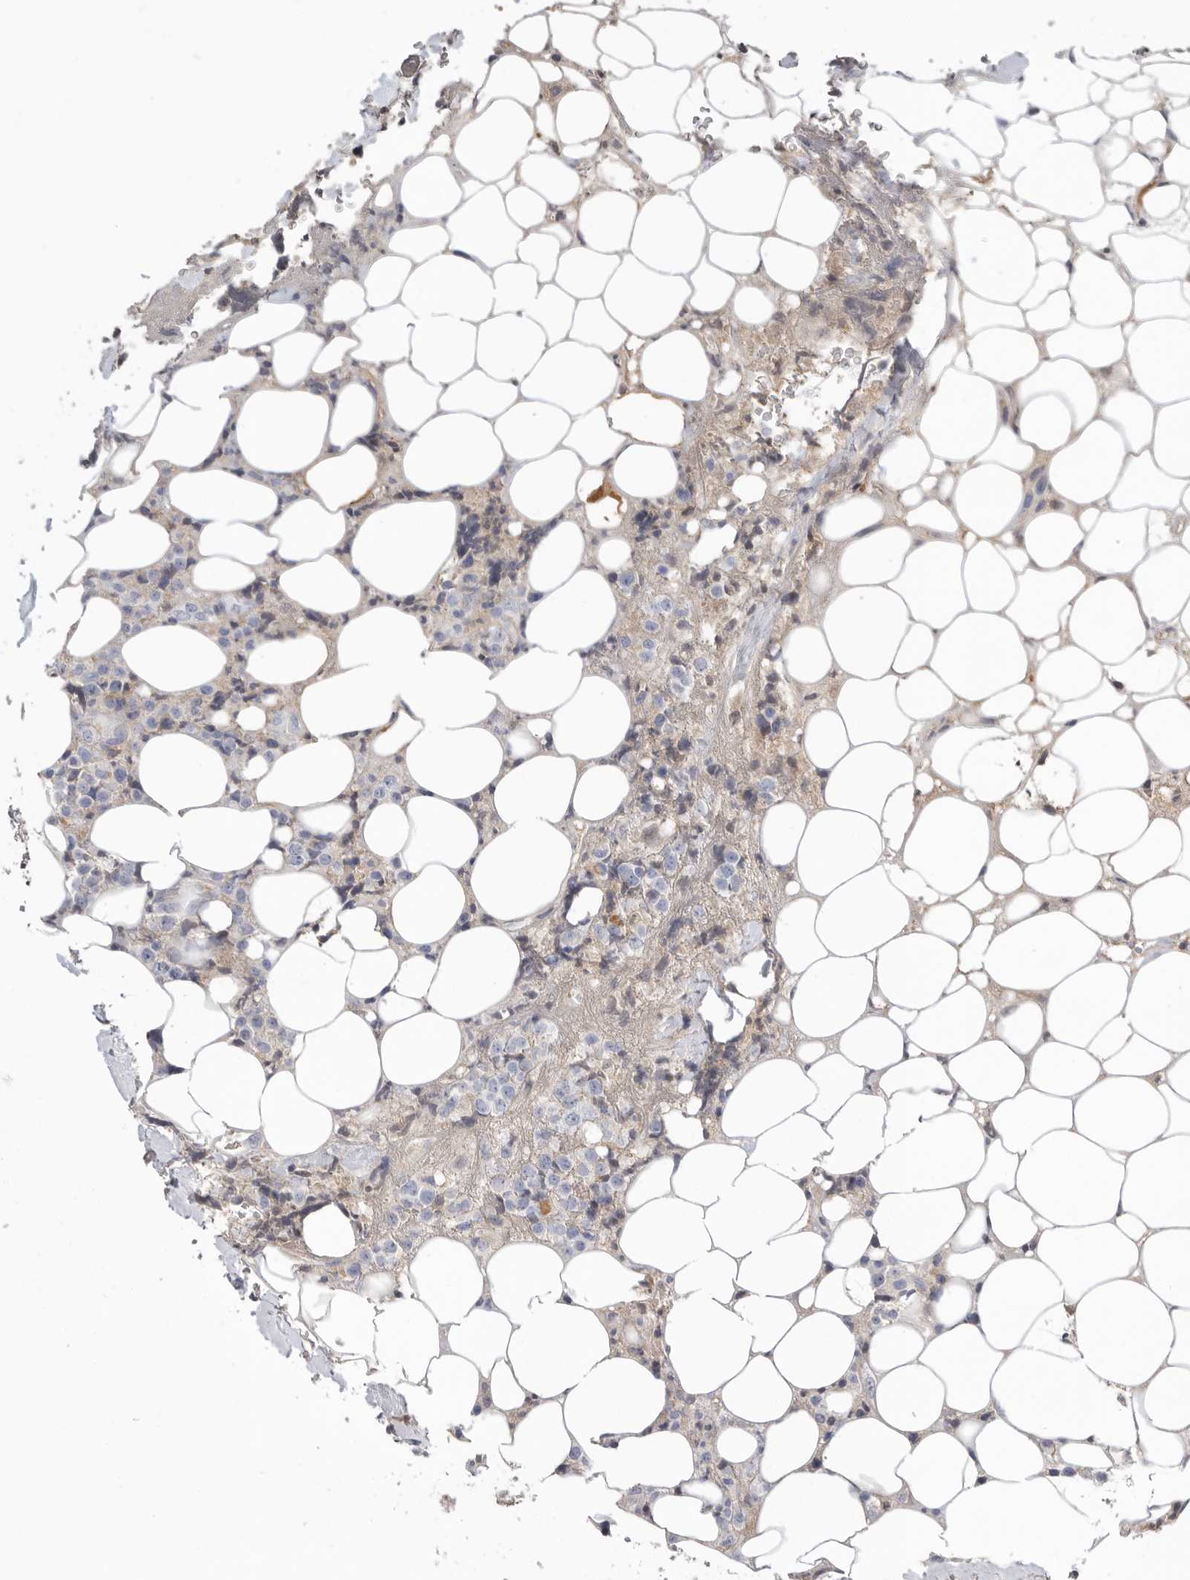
{"staining": {"intensity": "negative", "quantity": "none", "location": "none"}, "tissue": "lymphoma", "cell_type": "Tumor cells", "image_type": "cancer", "snomed": [{"axis": "morphology", "description": "Malignant lymphoma, non-Hodgkin's type, High grade"}, {"axis": "topography", "description": "Lymph node"}], "caption": "Tumor cells show no significant staining in lymphoma.", "gene": "APOA2", "patient": {"sex": "male", "age": 13}}